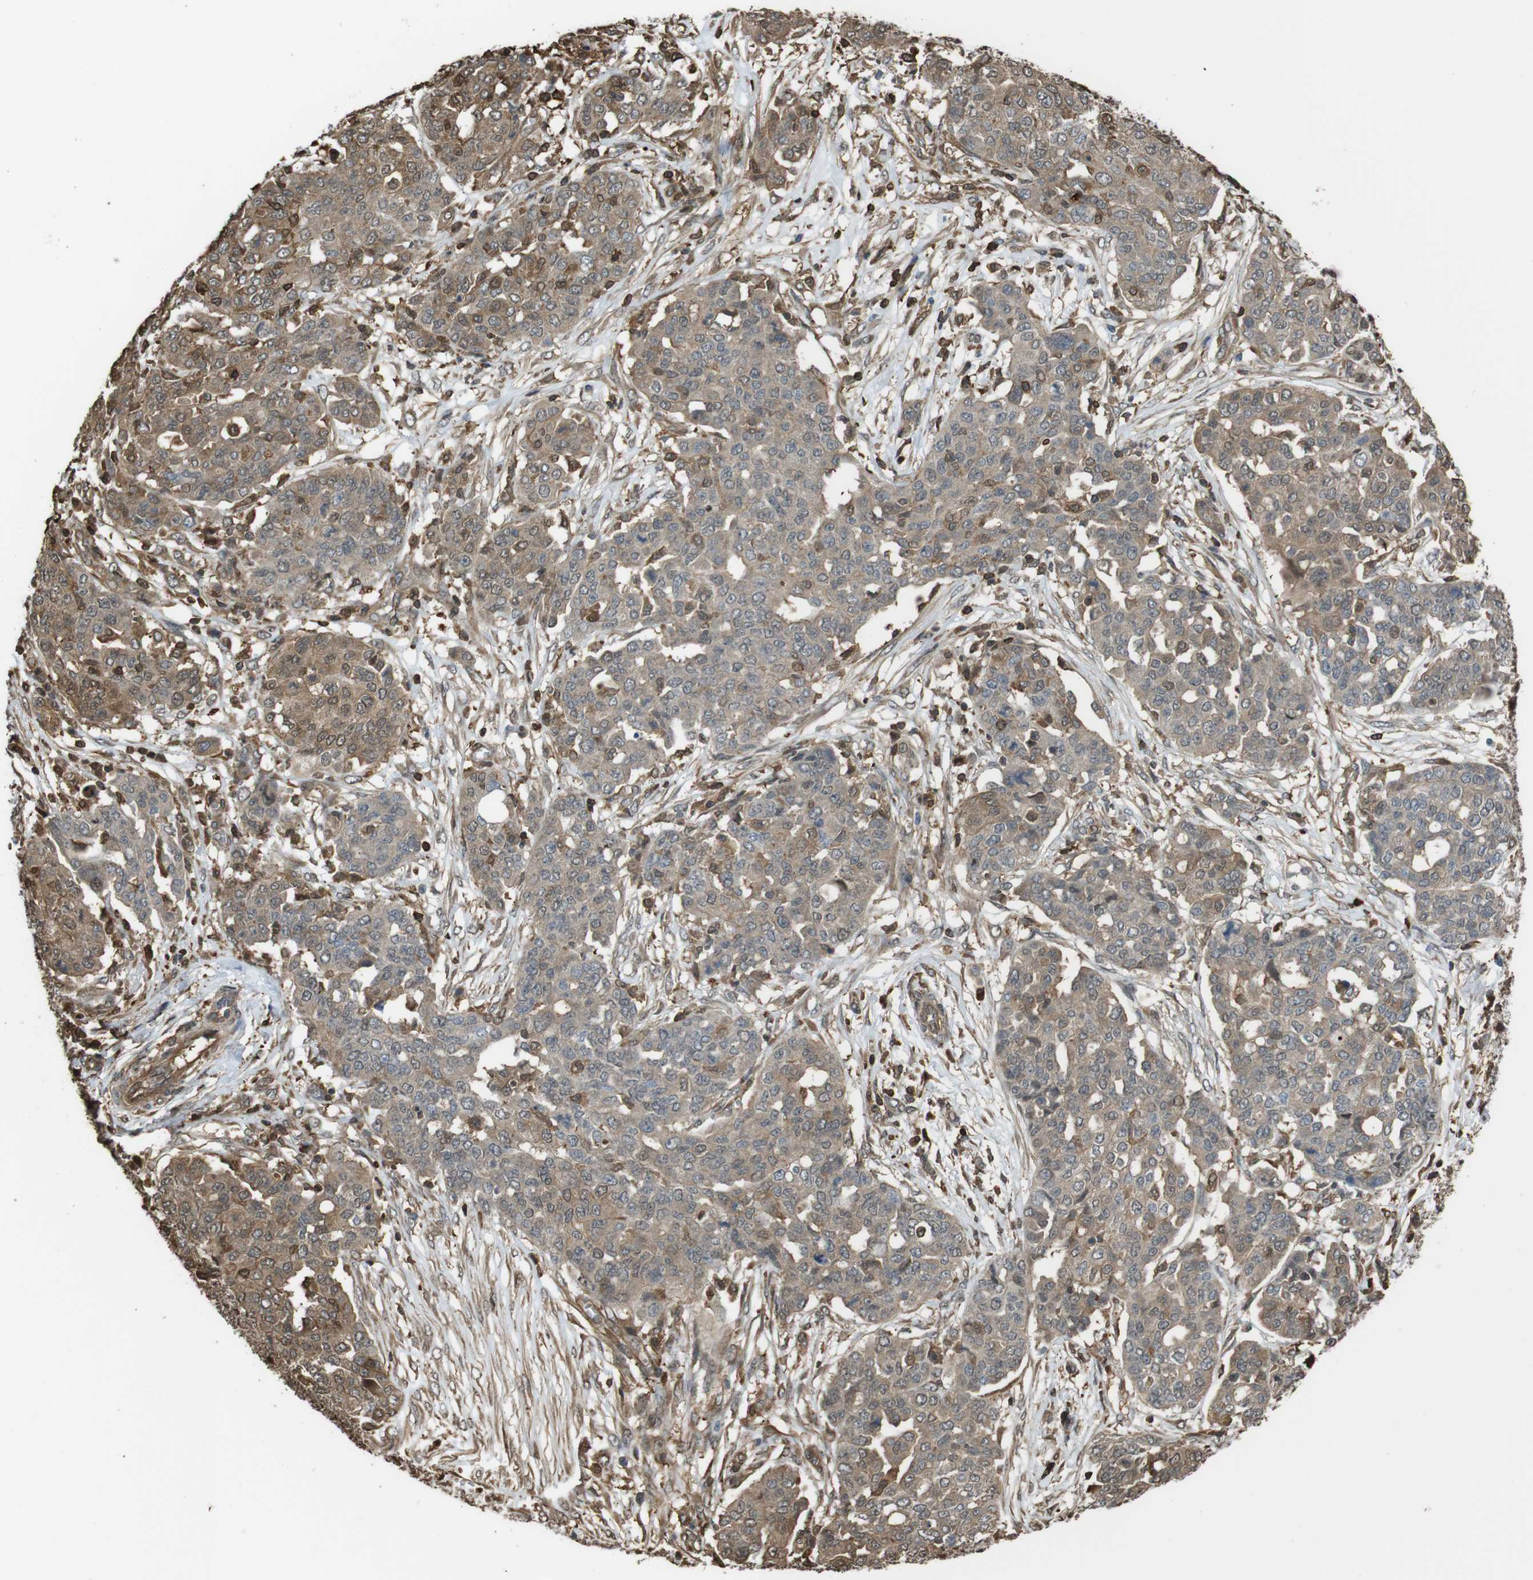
{"staining": {"intensity": "moderate", "quantity": ">75%", "location": "cytoplasmic/membranous"}, "tissue": "ovarian cancer", "cell_type": "Tumor cells", "image_type": "cancer", "snomed": [{"axis": "morphology", "description": "Cystadenocarcinoma, serous, NOS"}, {"axis": "topography", "description": "Soft tissue"}, {"axis": "topography", "description": "Ovary"}], "caption": "An image of human ovarian serous cystadenocarcinoma stained for a protein demonstrates moderate cytoplasmic/membranous brown staining in tumor cells.", "gene": "ARHGDIA", "patient": {"sex": "female", "age": 57}}